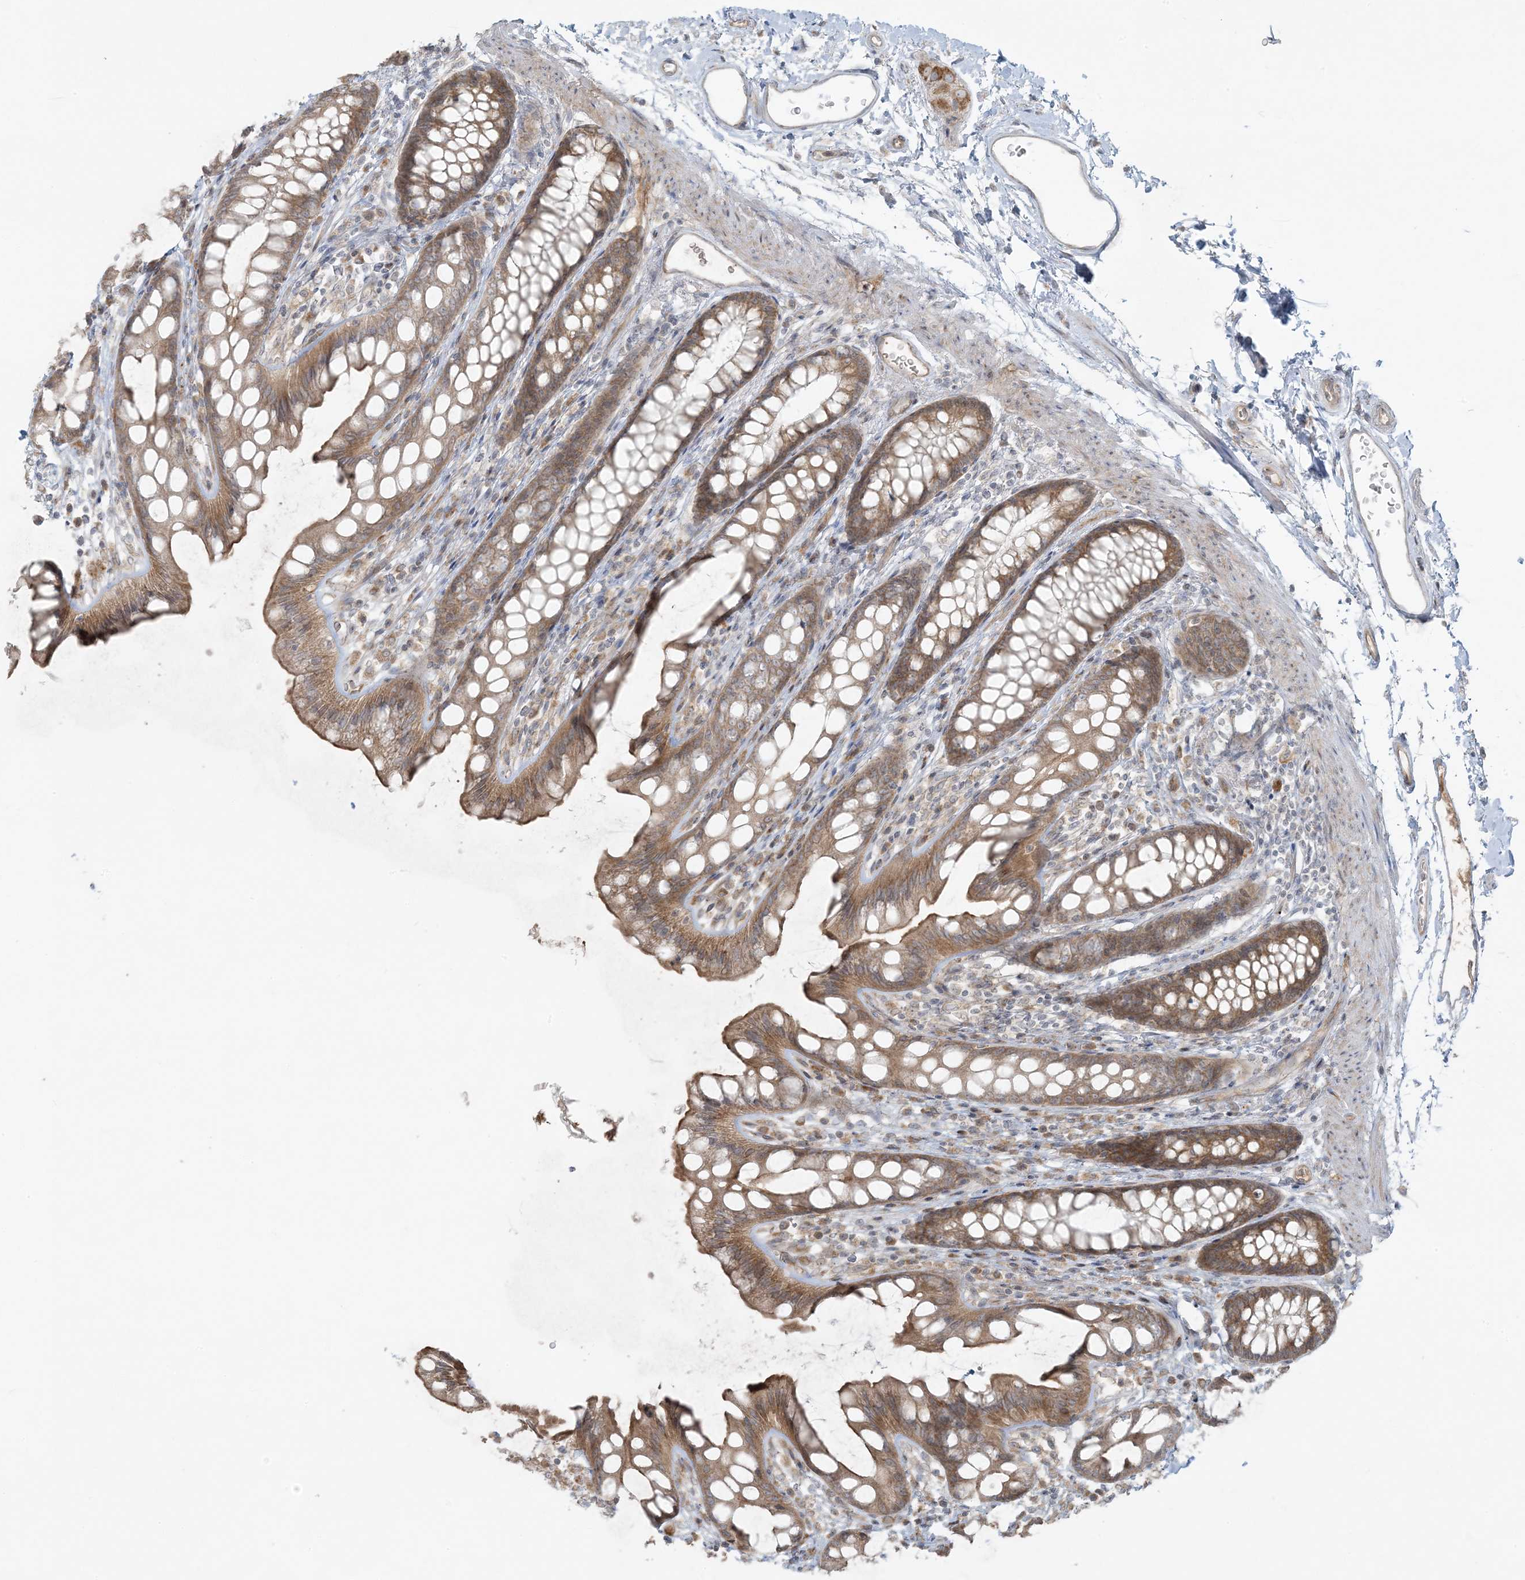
{"staining": {"intensity": "moderate", "quantity": ">75%", "location": "cytoplasmic/membranous"}, "tissue": "rectum", "cell_type": "Glandular cells", "image_type": "normal", "snomed": [{"axis": "morphology", "description": "Normal tissue, NOS"}, {"axis": "topography", "description": "Rectum"}], "caption": "A brown stain highlights moderate cytoplasmic/membranous staining of a protein in glandular cells of normal human rectum.", "gene": "ZNF263", "patient": {"sex": "female", "age": 65}}